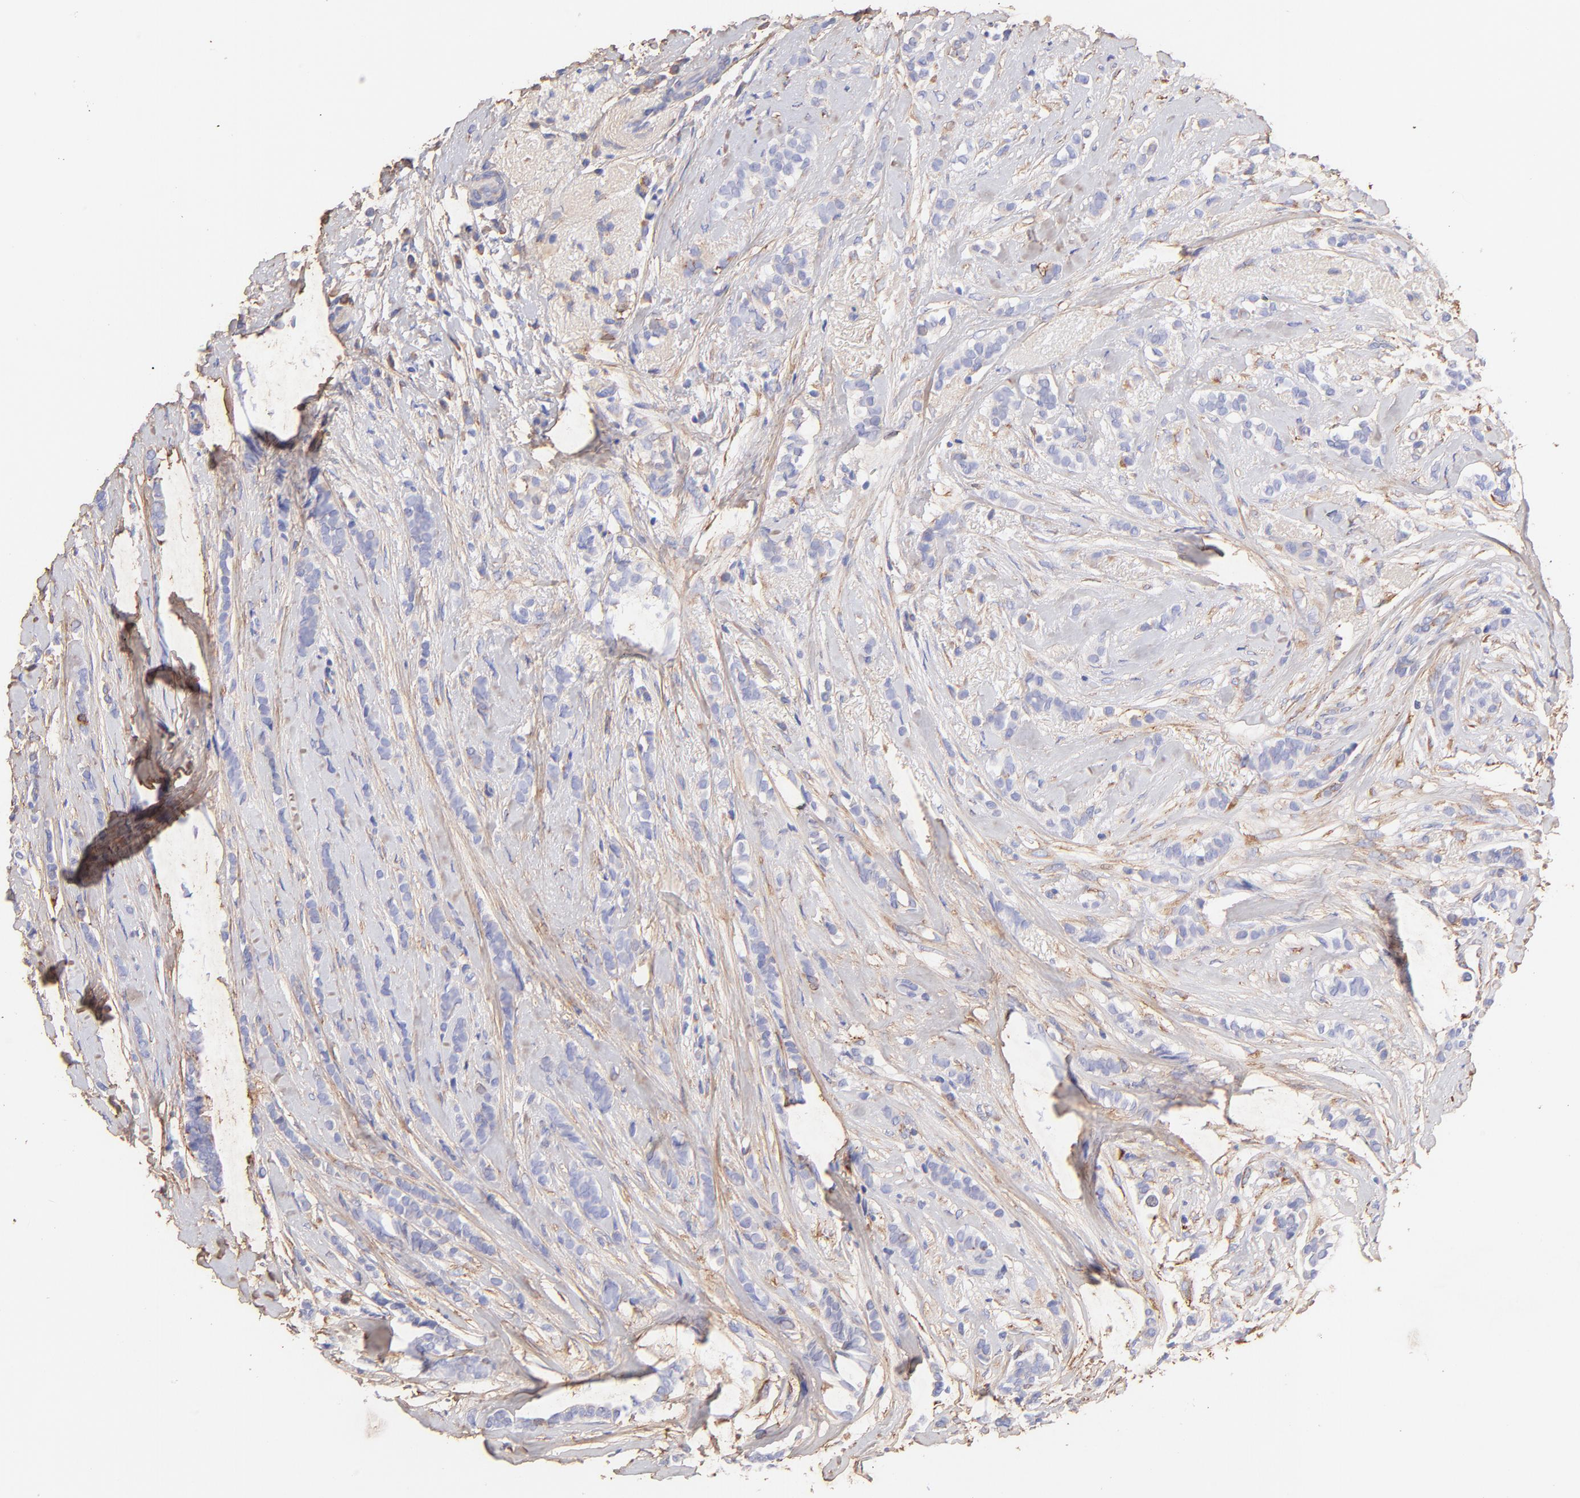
{"staining": {"intensity": "negative", "quantity": "none", "location": "none"}, "tissue": "breast cancer", "cell_type": "Tumor cells", "image_type": "cancer", "snomed": [{"axis": "morphology", "description": "Lobular carcinoma"}, {"axis": "topography", "description": "Breast"}], "caption": "A high-resolution image shows immunohistochemistry staining of lobular carcinoma (breast), which demonstrates no significant staining in tumor cells.", "gene": "BGN", "patient": {"sex": "female", "age": 56}}